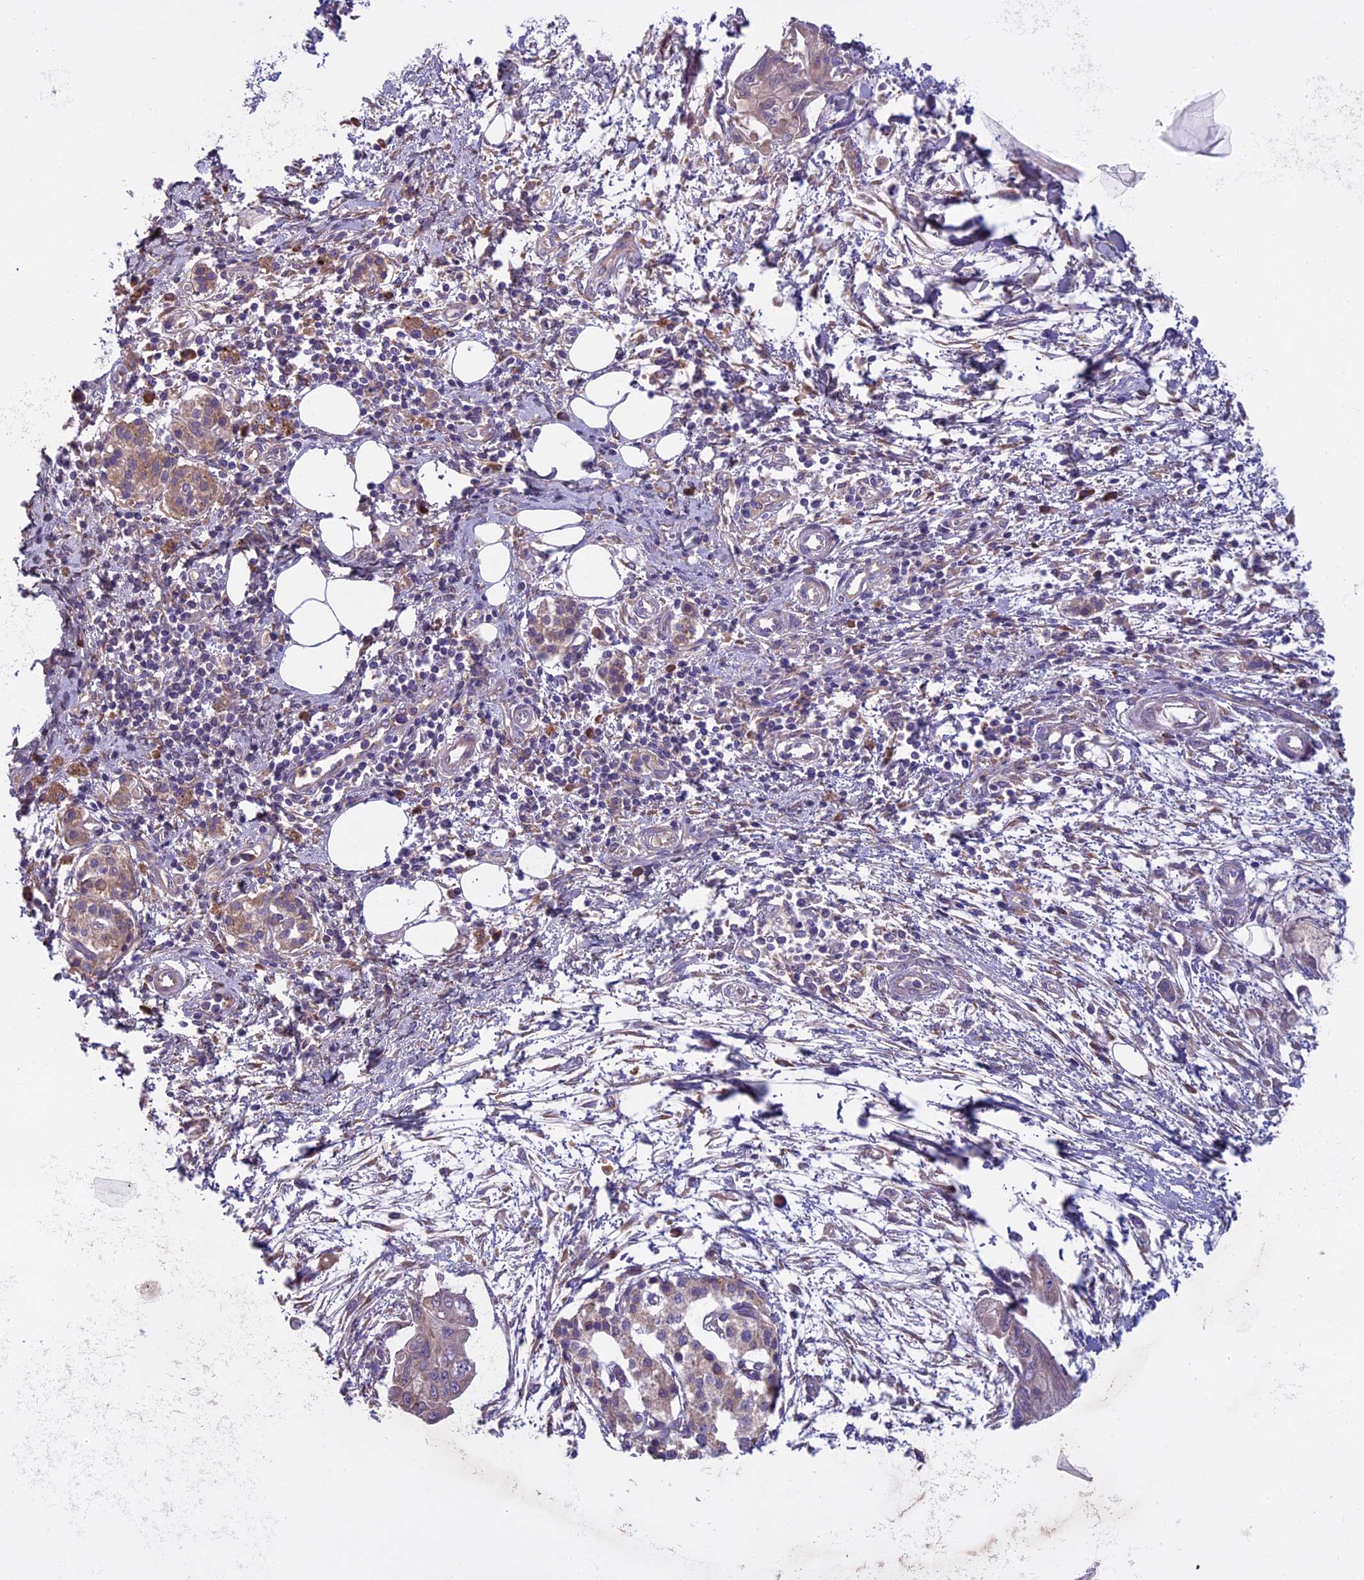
{"staining": {"intensity": "weak", "quantity": "<25%", "location": "cytoplasmic/membranous"}, "tissue": "pancreatic cancer", "cell_type": "Tumor cells", "image_type": "cancer", "snomed": [{"axis": "morphology", "description": "Adenocarcinoma, NOS"}, {"axis": "topography", "description": "Pancreas"}], "caption": "Immunohistochemical staining of adenocarcinoma (pancreatic) reveals no significant positivity in tumor cells.", "gene": "DCTN5", "patient": {"sex": "male", "age": 48}}